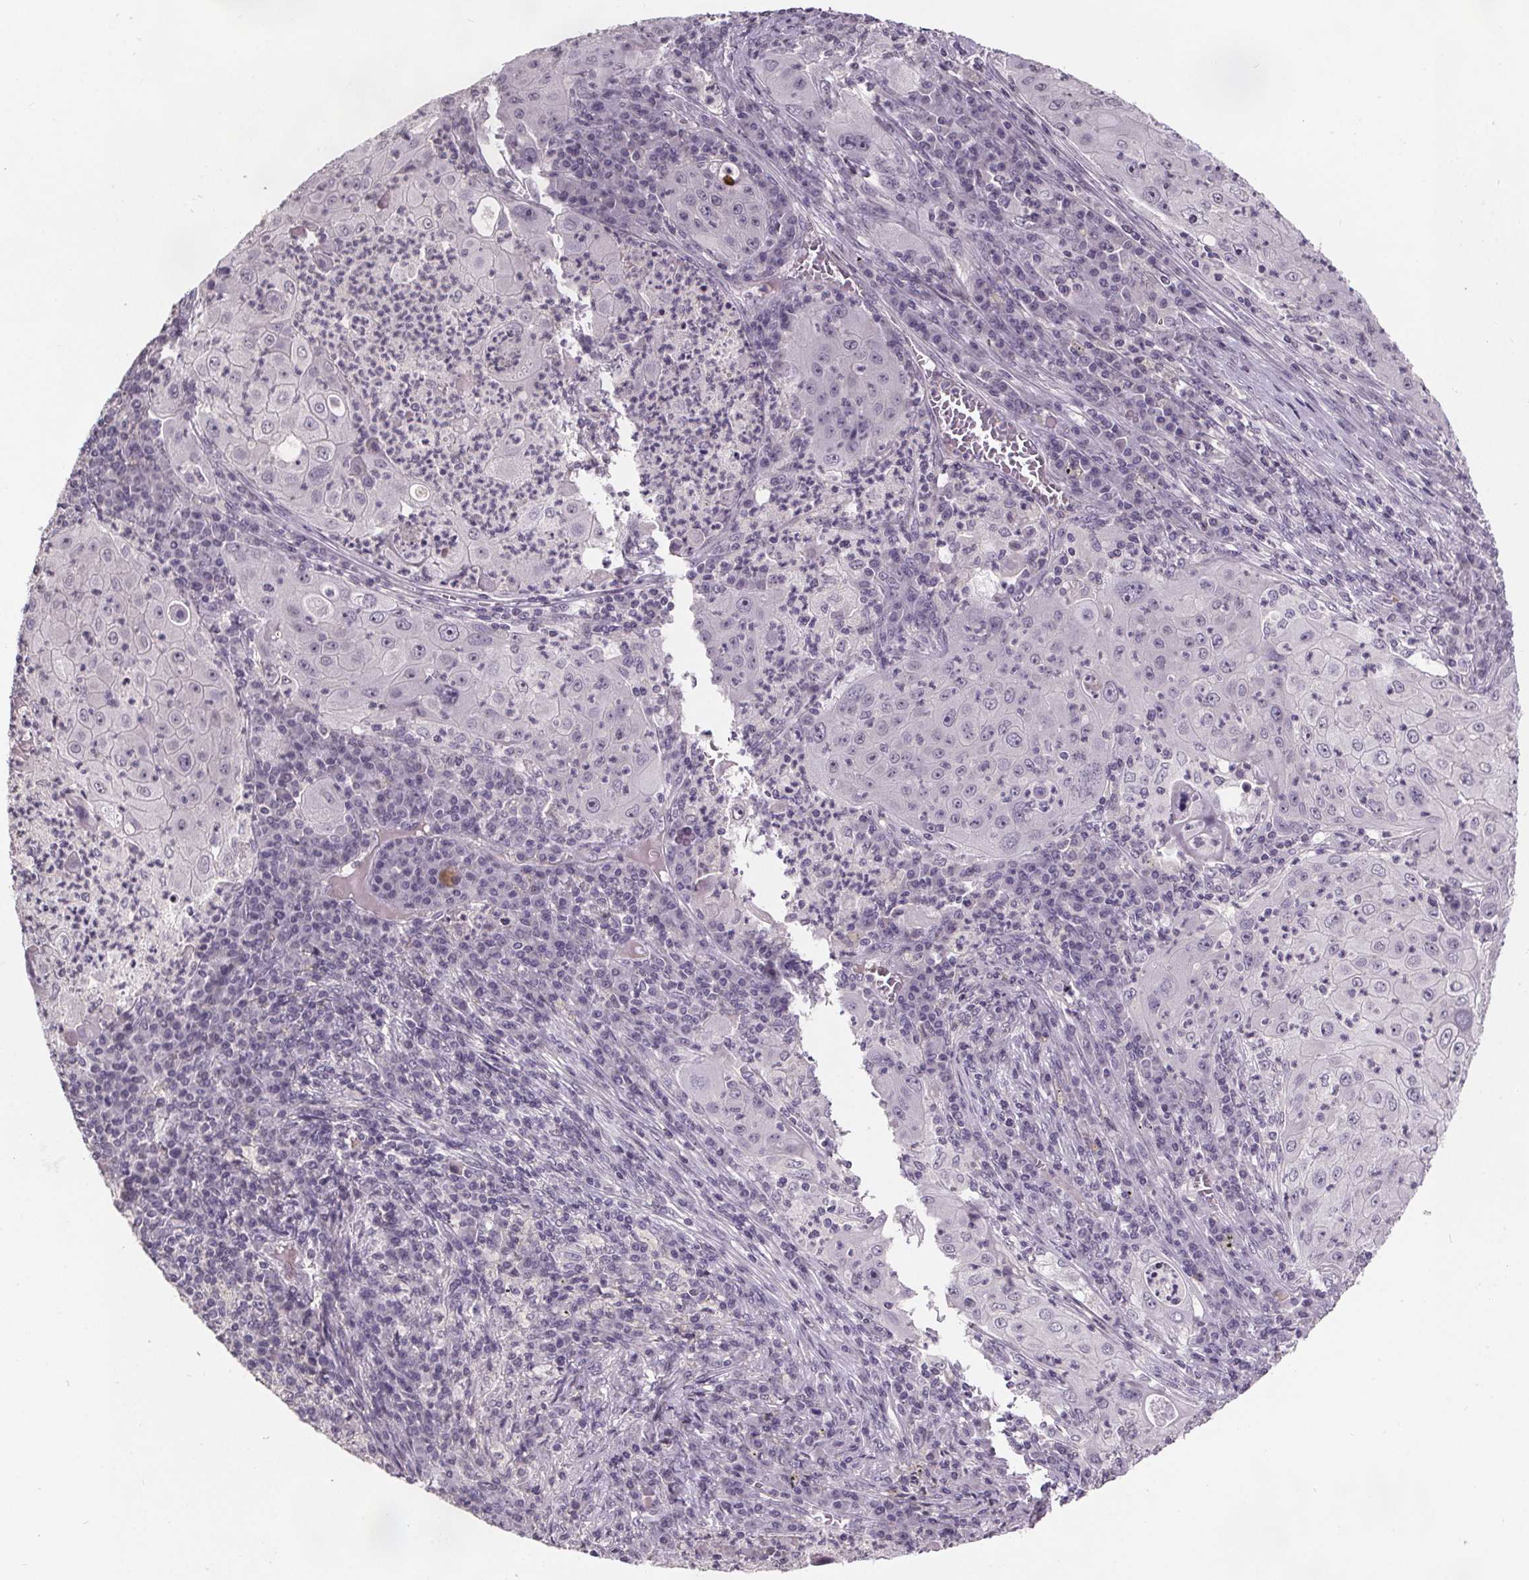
{"staining": {"intensity": "negative", "quantity": "none", "location": "none"}, "tissue": "lung cancer", "cell_type": "Tumor cells", "image_type": "cancer", "snomed": [{"axis": "morphology", "description": "Squamous cell carcinoma, NOS"}, {"axis": "topography", "description": "Lung"}], "caption": "Immunohistochemical staining of lung cancer (squamous cell carcinoma) reveals no significant positivity in tumor cells.", "gene": "NKX6-1", "patient": {"sex": "female", "age": 59}}